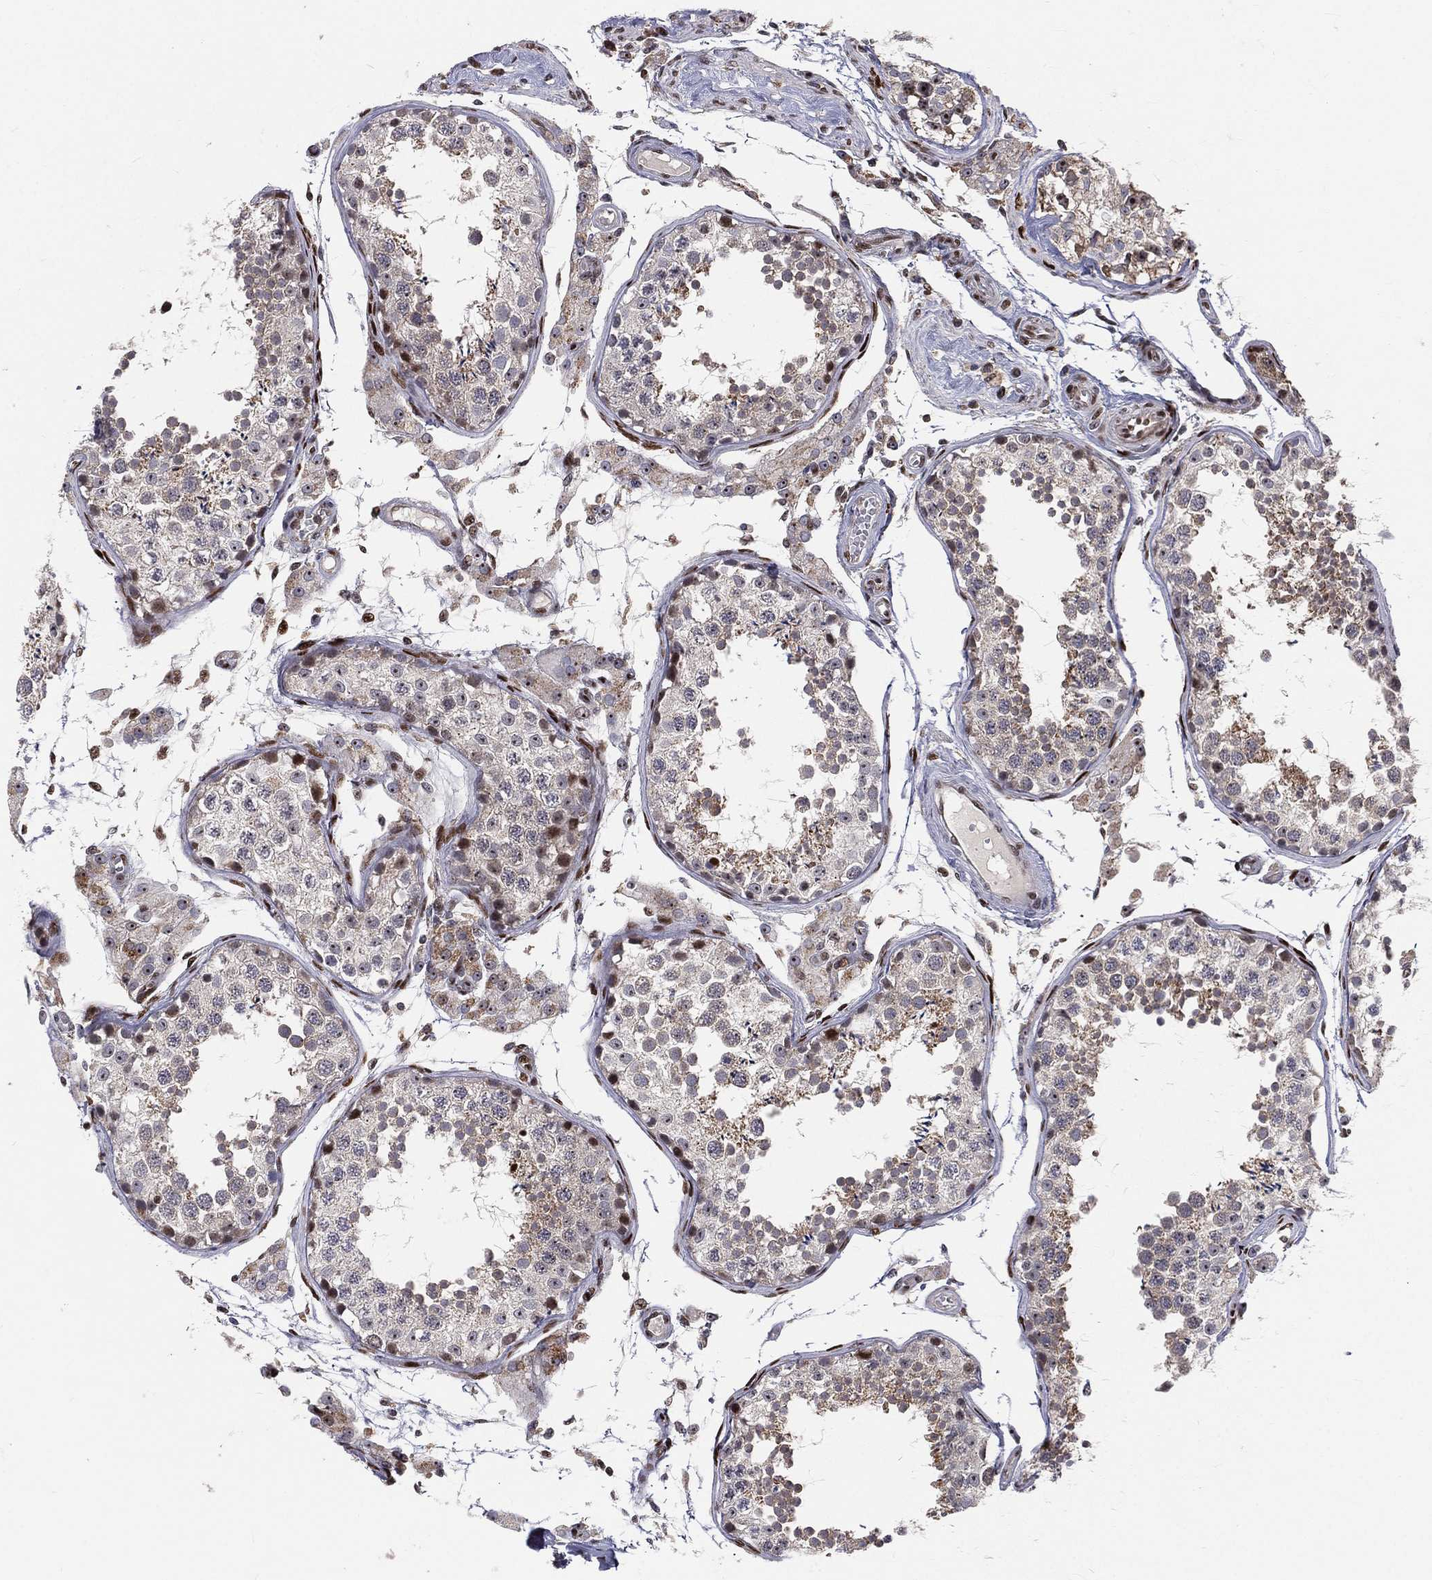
{"staining": {"intensity": "moderate", "quantity": "<25%", "location": "cytoplasmic/membranous"}, "tissue": "testis", "cell_type": "Cells in seminiferous ducts", "image_type": "normal", "snomed": [{"axis": "morphology", "description": "Normal tissue, NOS"}, {"axis": "topography", "description": "Testis"}], "caption": "IHC staining of normal testis, which displays low levels of moderate cytoplasmic/membranous staining in about <25% of cells in seminiferous ducts indicating moderate cytoplasmic/membranous protein expression. The staining was performed using DAB (brown) for protein detection and nuclei were counterstained in hematoxylin (blue).", "gene": "ZEB1", "patient": {"sex": "male", "age": 29}}